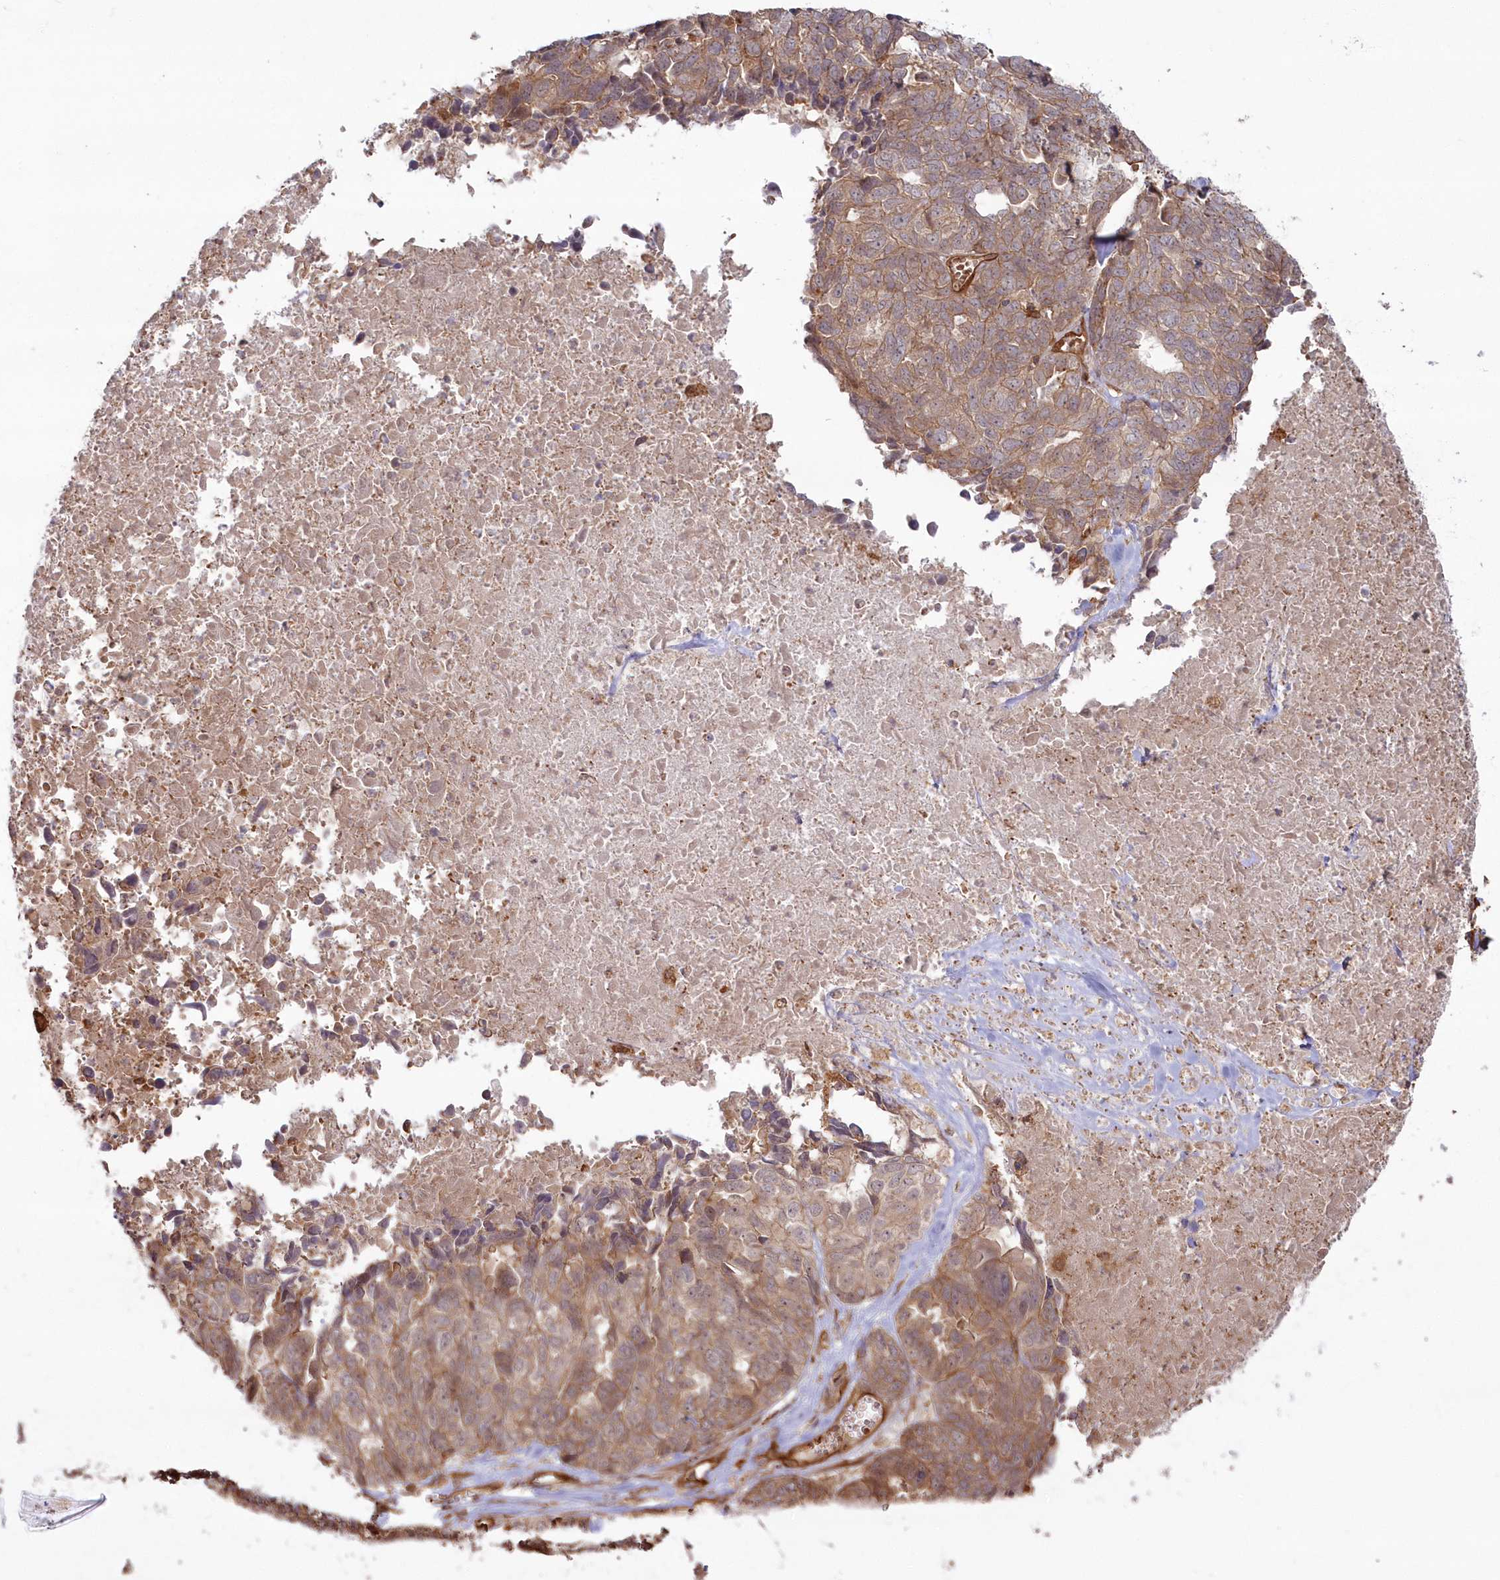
{"staining": {"intensity": "moderate", "quantity": ">75%", "location": "cytoplasmic/membranous"}, "tissue": "ovarian cancer", "cell_type": "Tumor cells", "image_type": "cancer", "snomed": [{"axis": "morphology", "description": "Cystadenocarcinoma, serous, NOS"}, {"axis": "topography", "description": "Ovary"}], "caption": "IHC image of human ovarian serous cystadenocarcinoma stained for a protein (brown), which demonstrates medium levels of moderate cytoplasmic/membranous expression in approximately >75% of tumor cells.", "gene": "RGCC", "patient": {"sex": "female", "age": 79}}